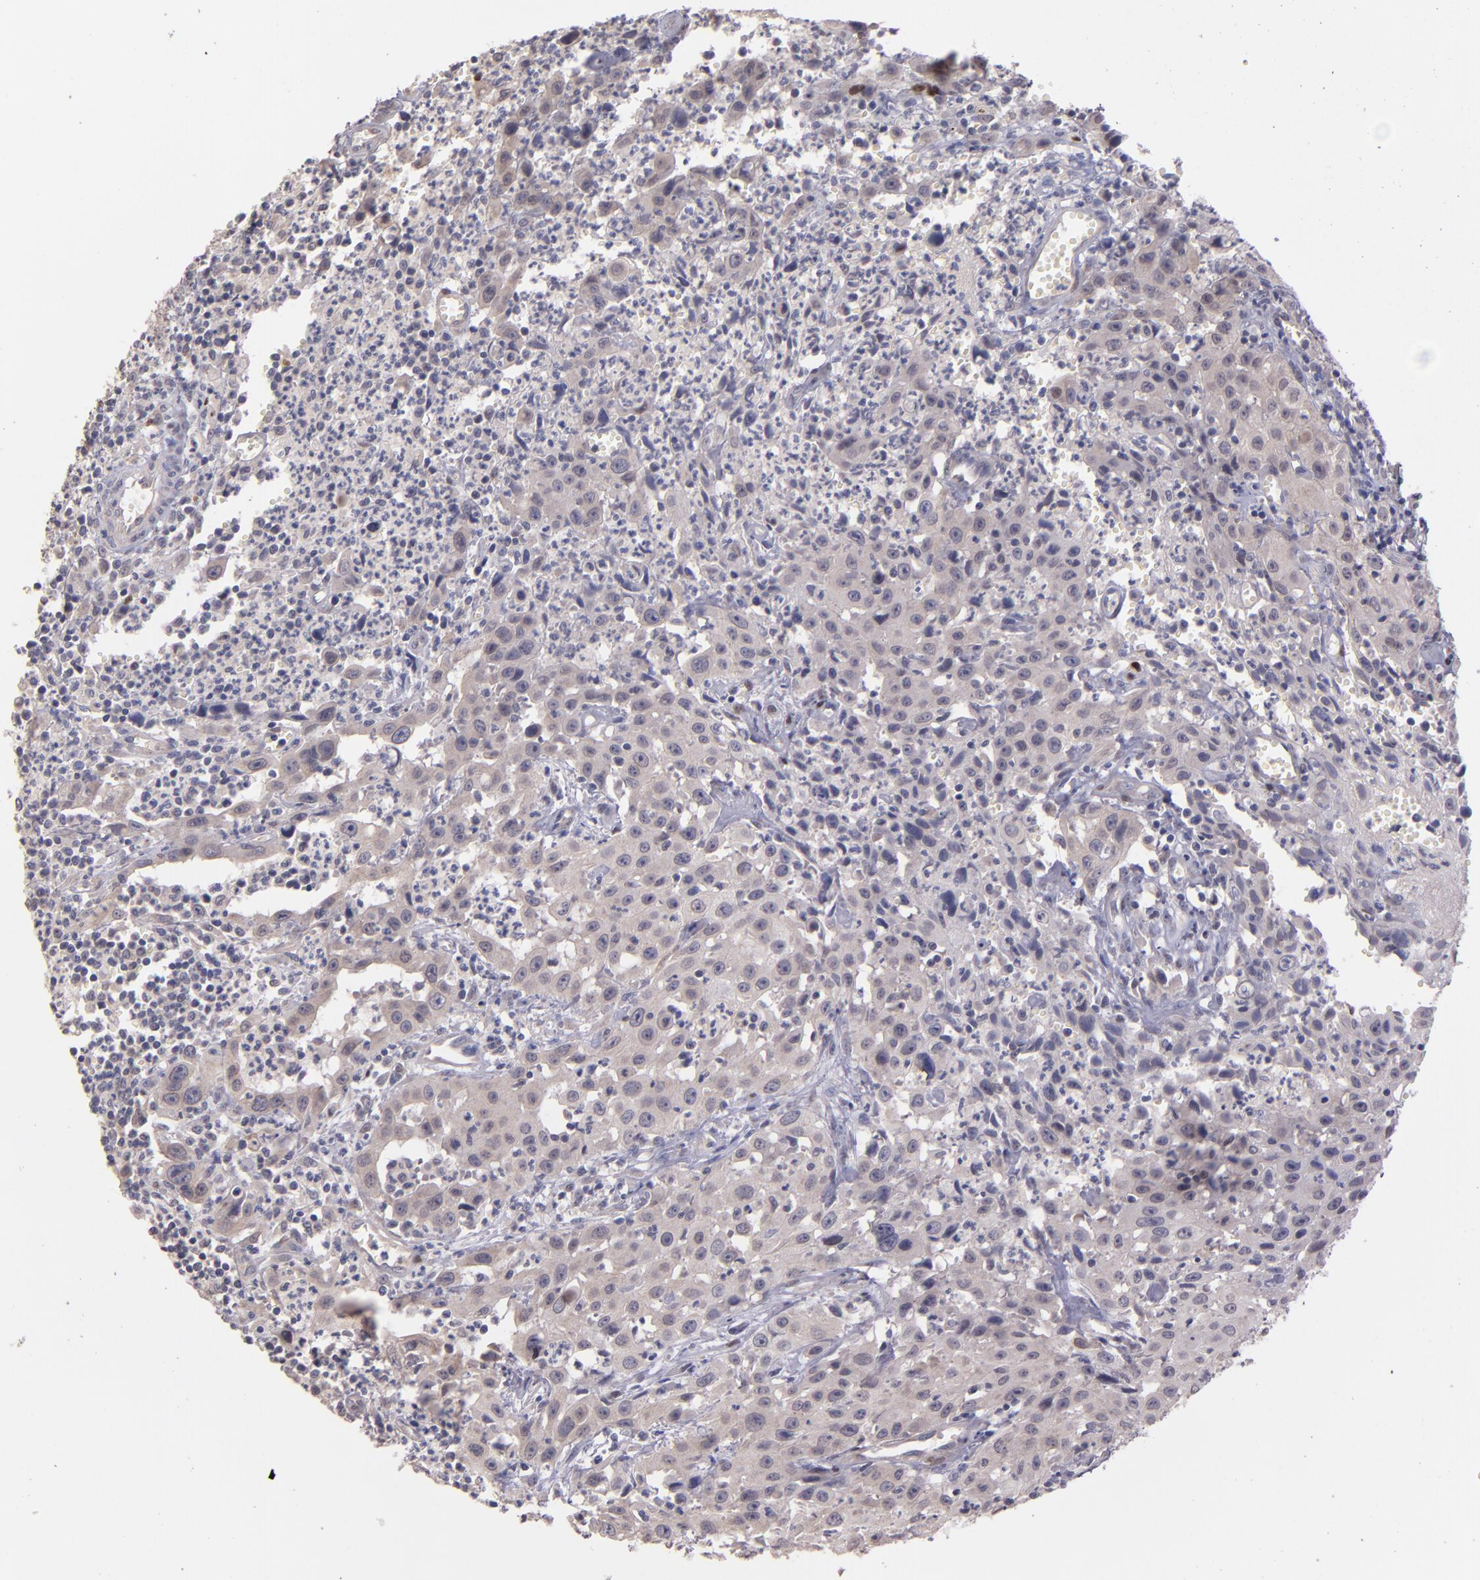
{"staining": {"intensity": "weak", "quantity": "25%-75%", "location": "cytoplasmic/membranous,nuclear"}, "tissue": "urothelial cancer", "cell_type": "Tumor cells", "image_type": "cancer", "snomed": [{"axis": "morphology", "description": "Urothelial carcinoma, High grade"}, {"axis": "topography", "description": "Urinary bladder"}], "caption": "This histopathology image displays immunohistochemistry (IHC) staining of high-grade urothelial carcinoma, with low weak cytoplasmic/membranous and nuclear staining in about 25%-75% of tumor cells.", "gene": "NUP62CL", "patient": {"sex": "male", "age": 66}}